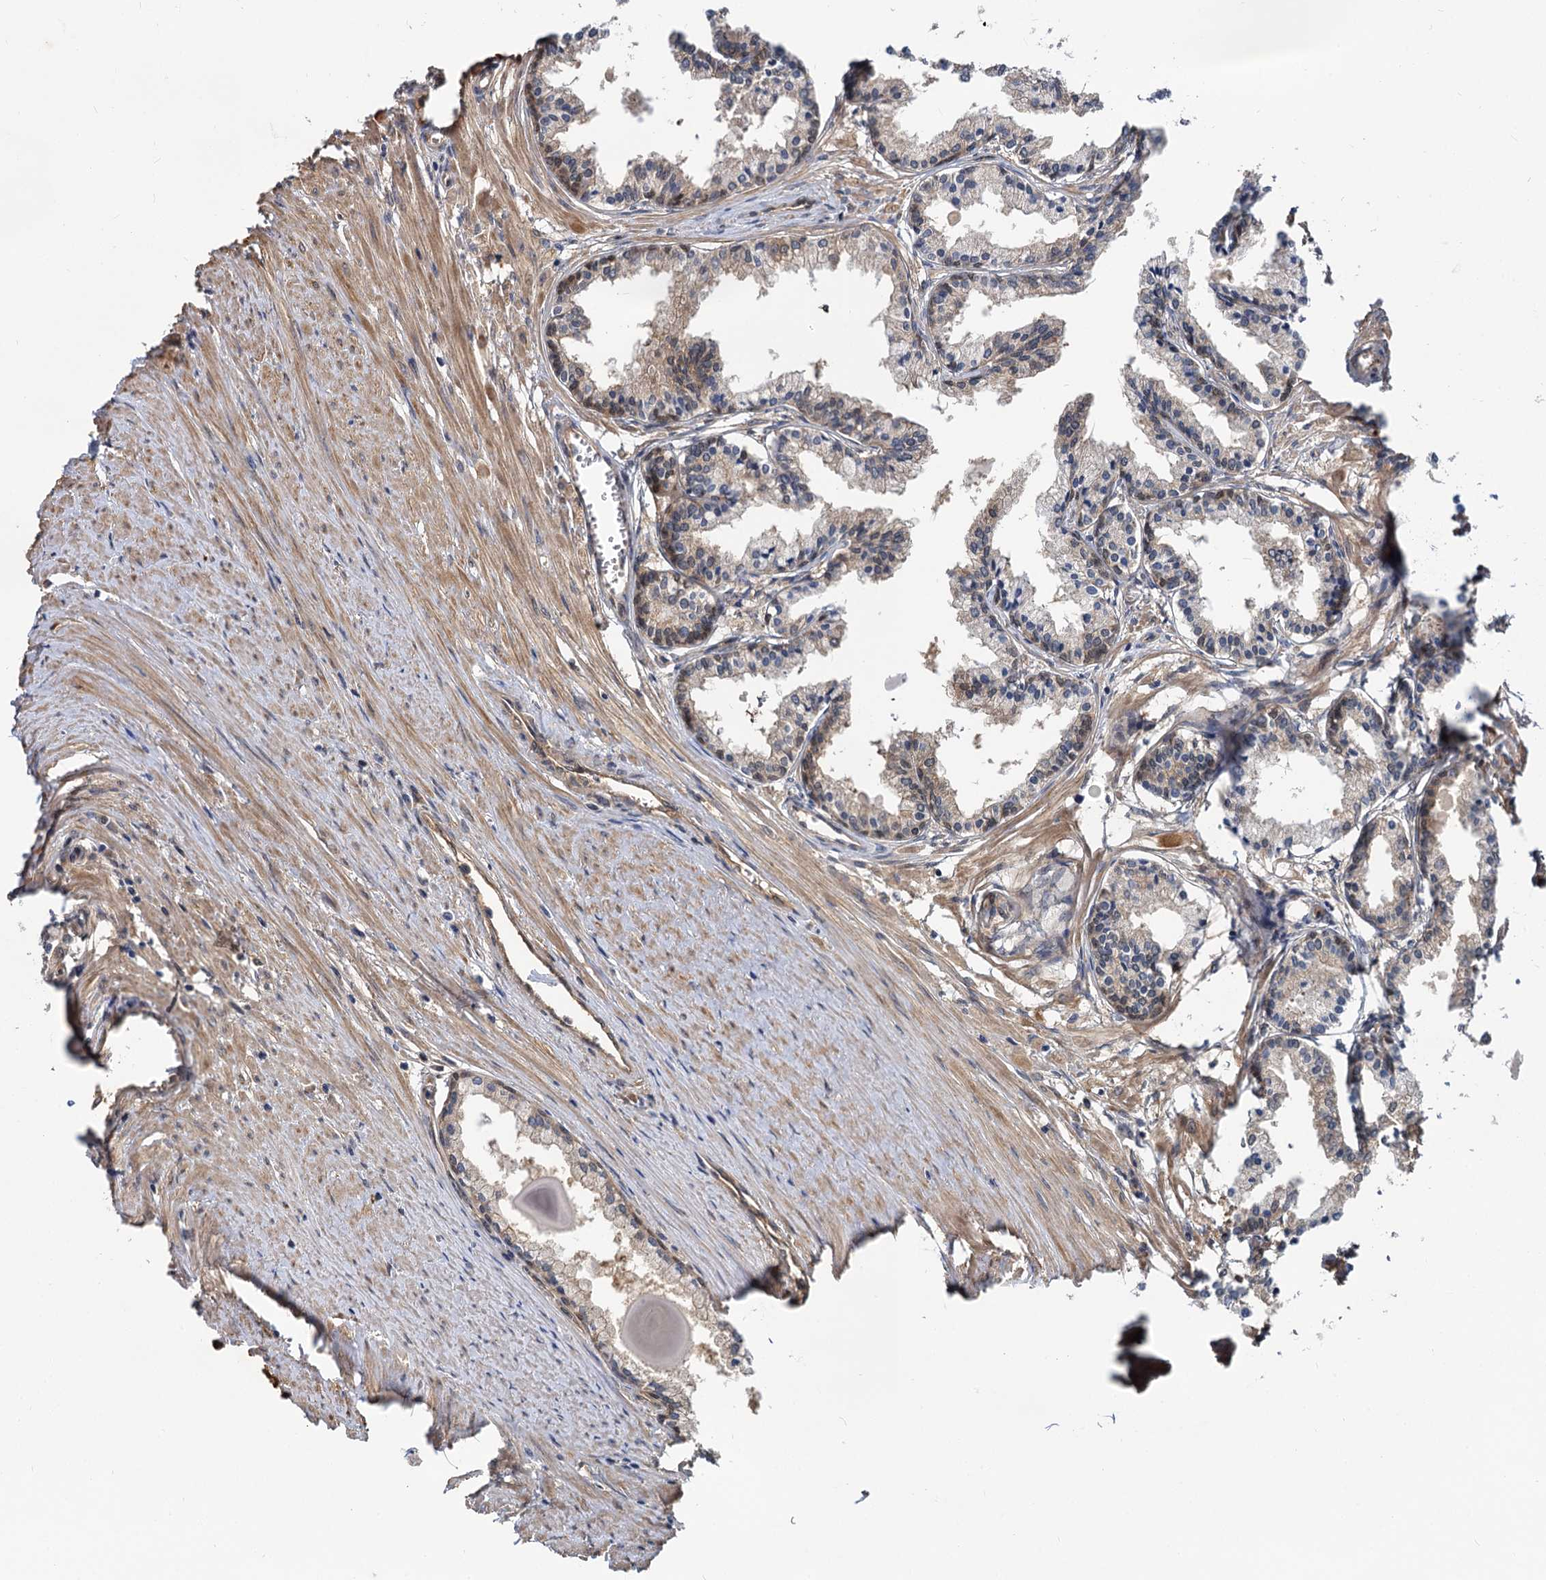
{"staining": {"intensity": "weak", "quantity": "<25%", "location": "cytoplasmic/membranous"}, "tissue": "prostate cancer", "cell_type": "Tumor cells", "image_type": "cancer", "snomed": [{"axis": "morphology", "description": "Adenocarcinoma, High grade"}, {"axis": "topography", "description": "Prostate"}], "caption": "This is a image of IHC staining of prostate cancer (adenocarcinoma (high-grade)), which shows no staining in tumor cells.", "gene": "SNX15", "patient": {"sex": "male", "age": 68}}